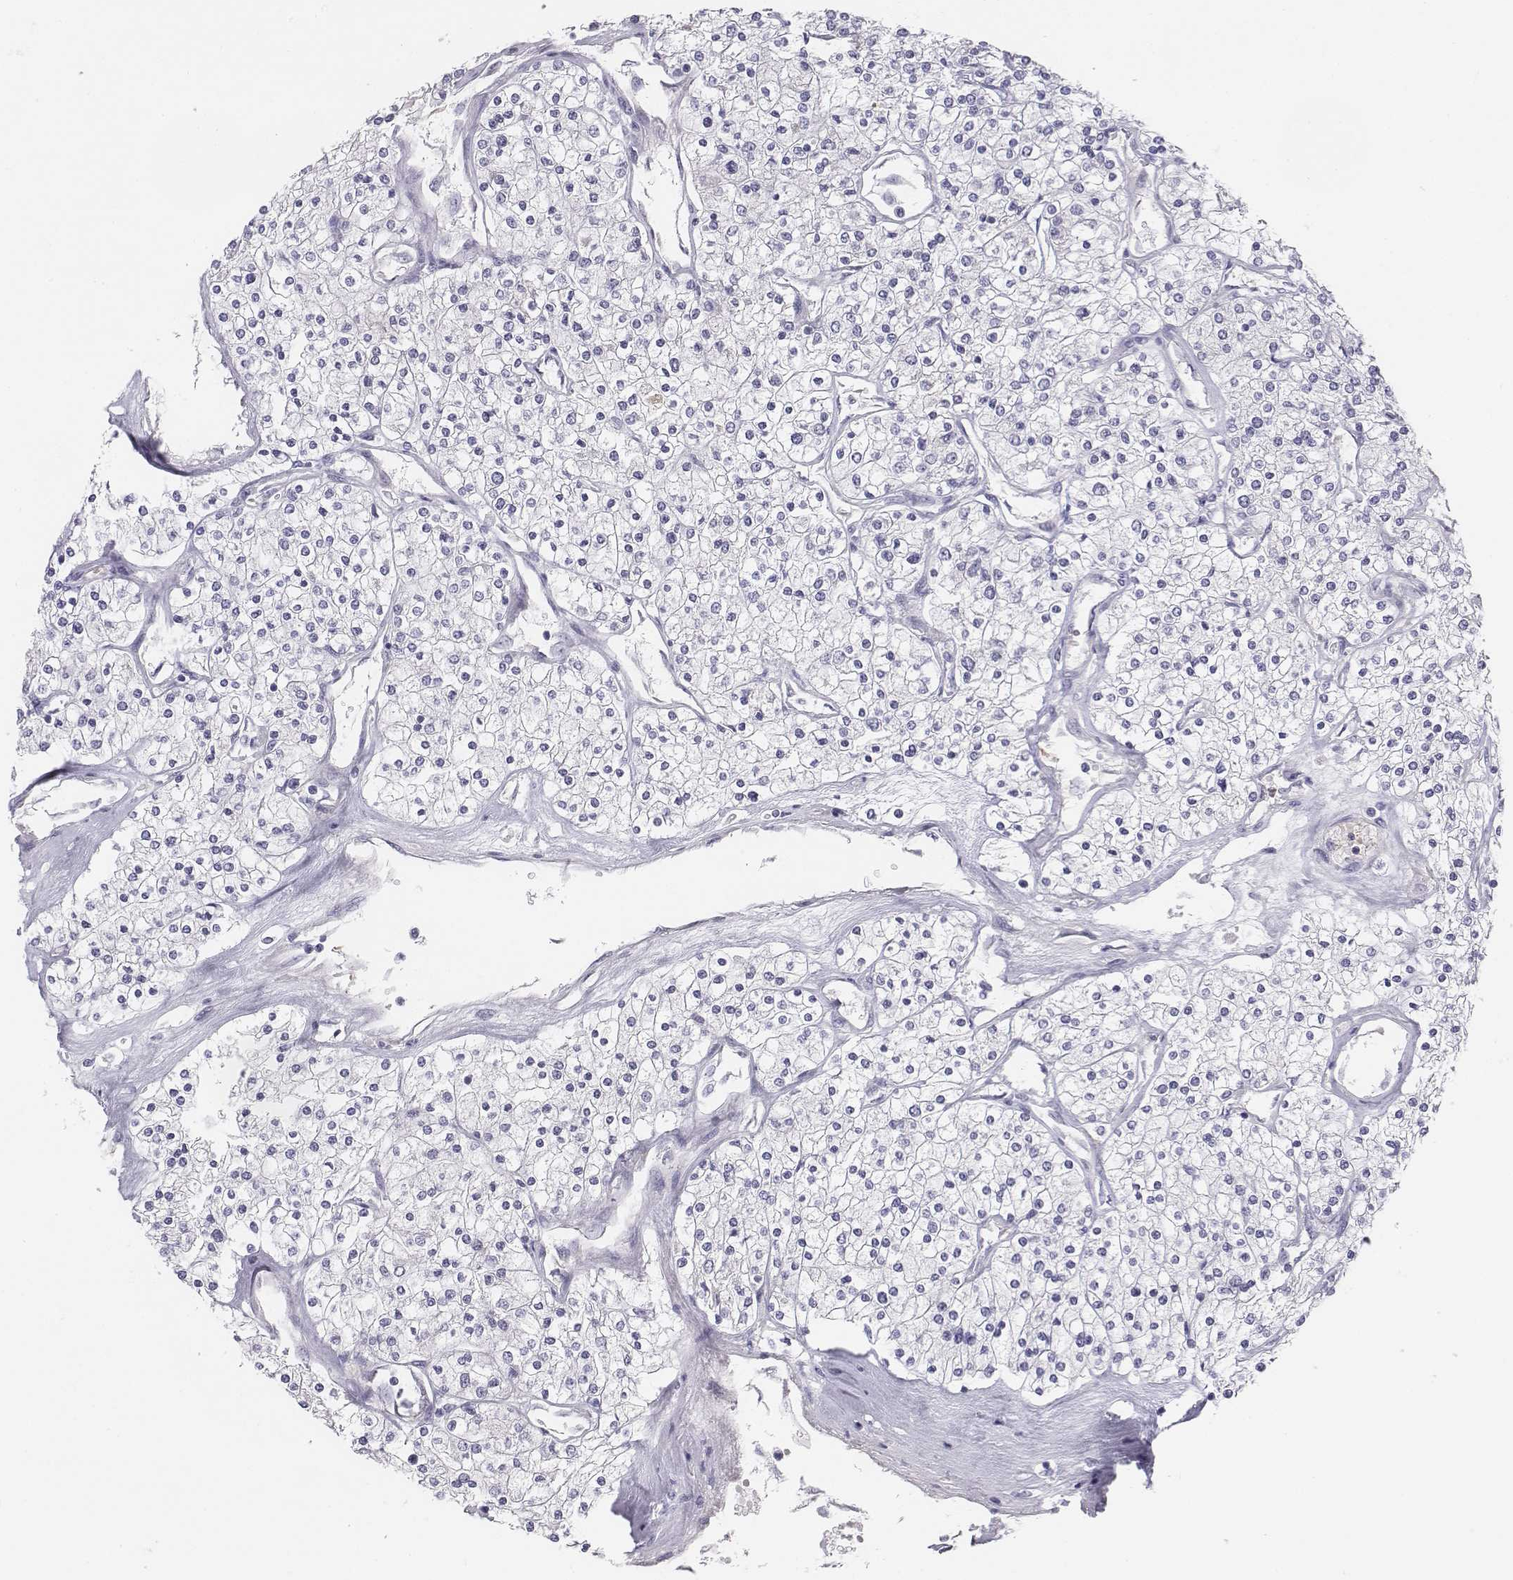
{"staining": {"intensity": "negative", "quantity": "none", "location": "none"}, "tissue": "renal cancer", "cell_type": "Tumor cells", "image_type": "cancer", "snomed": [{"axis": "morphology", "description": "Adenocarcinoma, NOS"}, {"axis": "topography", "description": "Kidney"}], "caption": "Immunohistochemical staining of renal cancer (adenocarcinoma) demonstrates no significant staining in tumor cells.", "gene": "CHST14", "patient": {"sex": "male", "age": 80}}